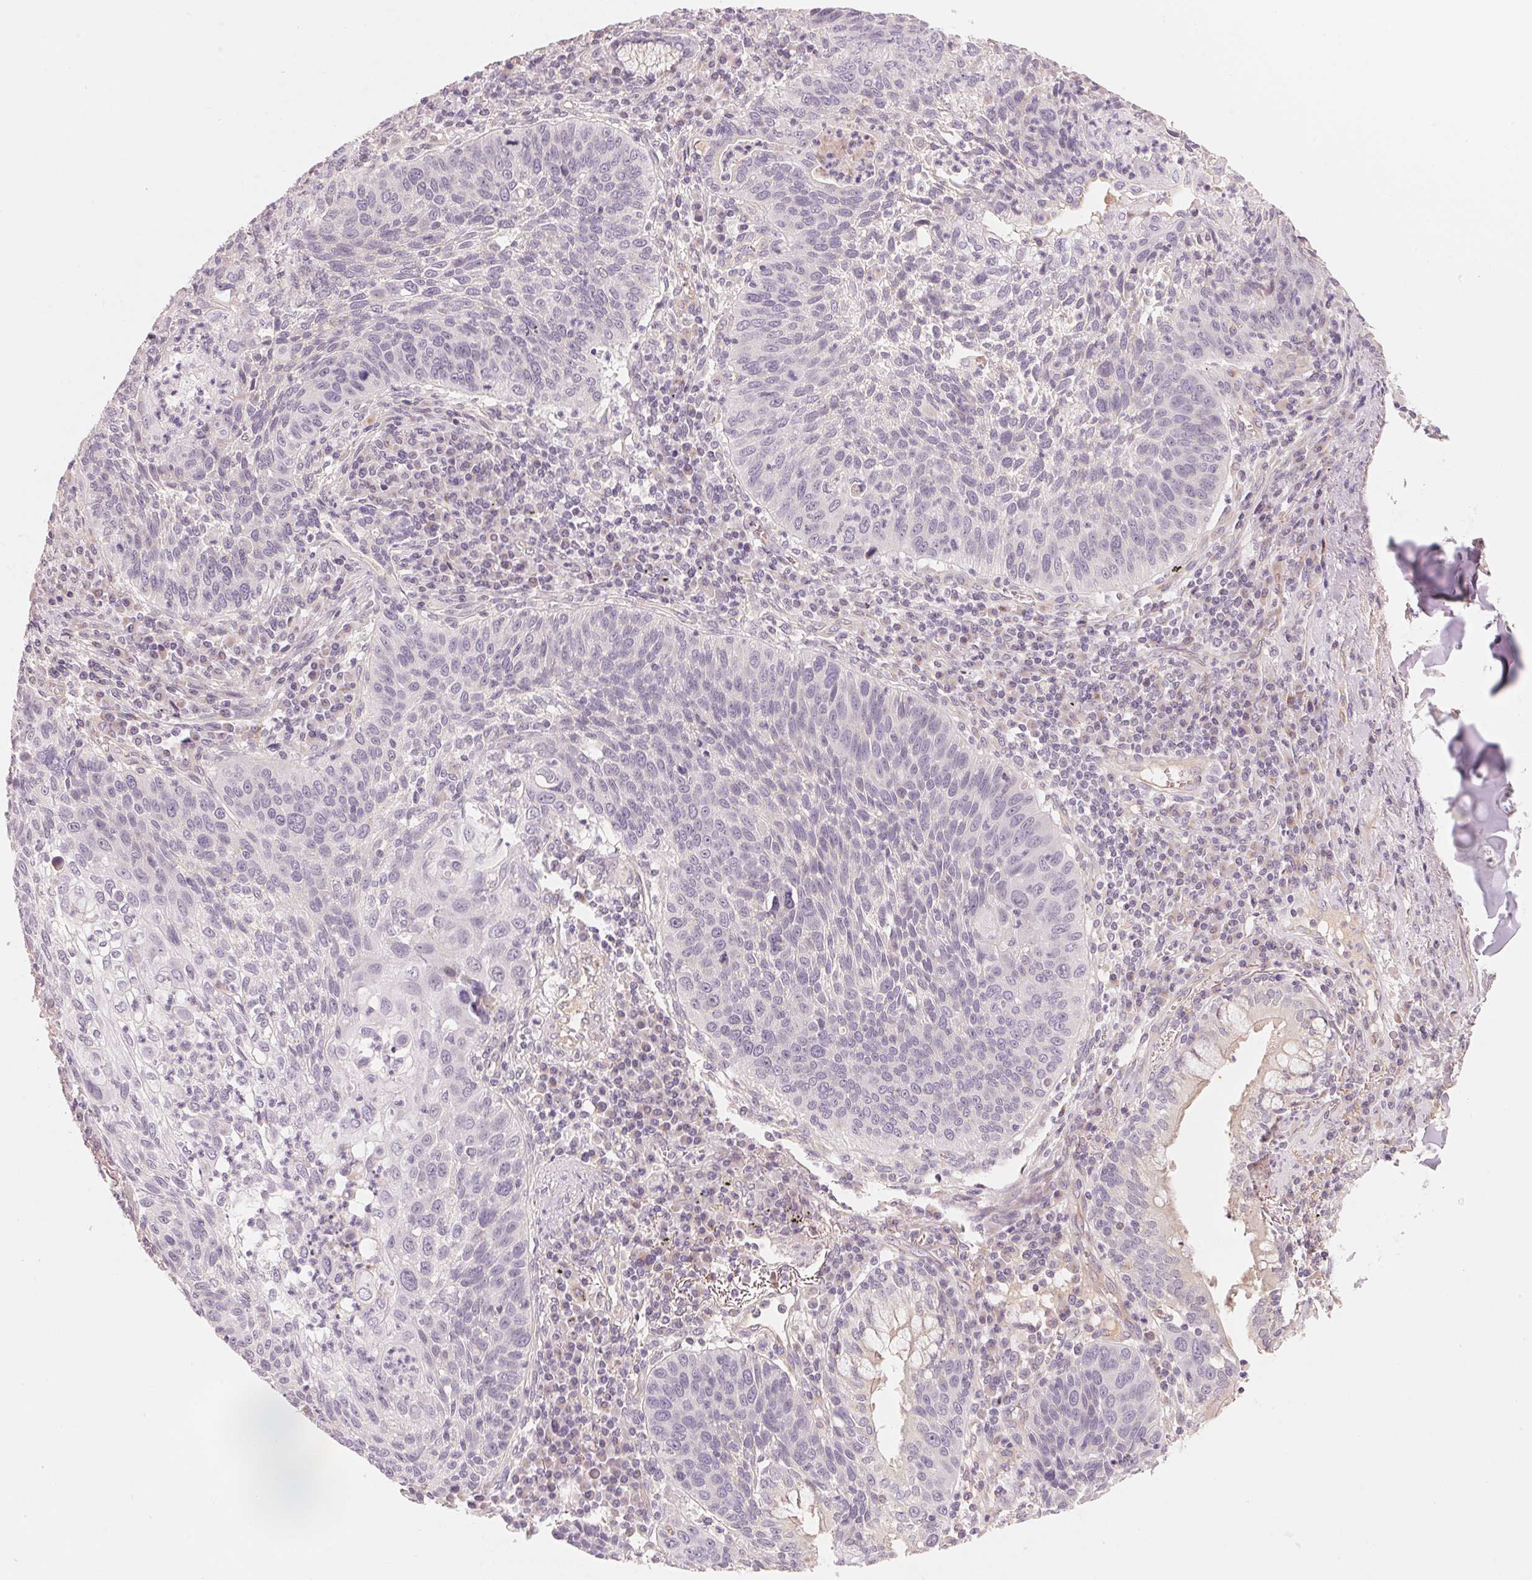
{"staining": {"intensity": "negative", "quantity": "none", "location": "none"}, "tissue": "lung cancer", "cell_type": "Tumor cells", "image_type": "cancer", "snomed": [{"axis": "morphology", "description": "Squamous cell carcinoma, NOS"}, {"axis": "morphology", "description": "Squamous cell carcinoma, metastatic, NOS"}, {"axis": "topography", "description": "Lung"}, {"axis": "topography", "description": "Pleura, NOS"}], "caption": "Histopathology image shows no significant protein expression in tumor cells of lung cancer. The staining was performed using DAB to visualize the protein expression in brown, while the nuclei were stained in blue with hematoxylin (Magnification: 20x).", "gene": "CFHR2", "patient": {"sex": "male", "age": 72}}